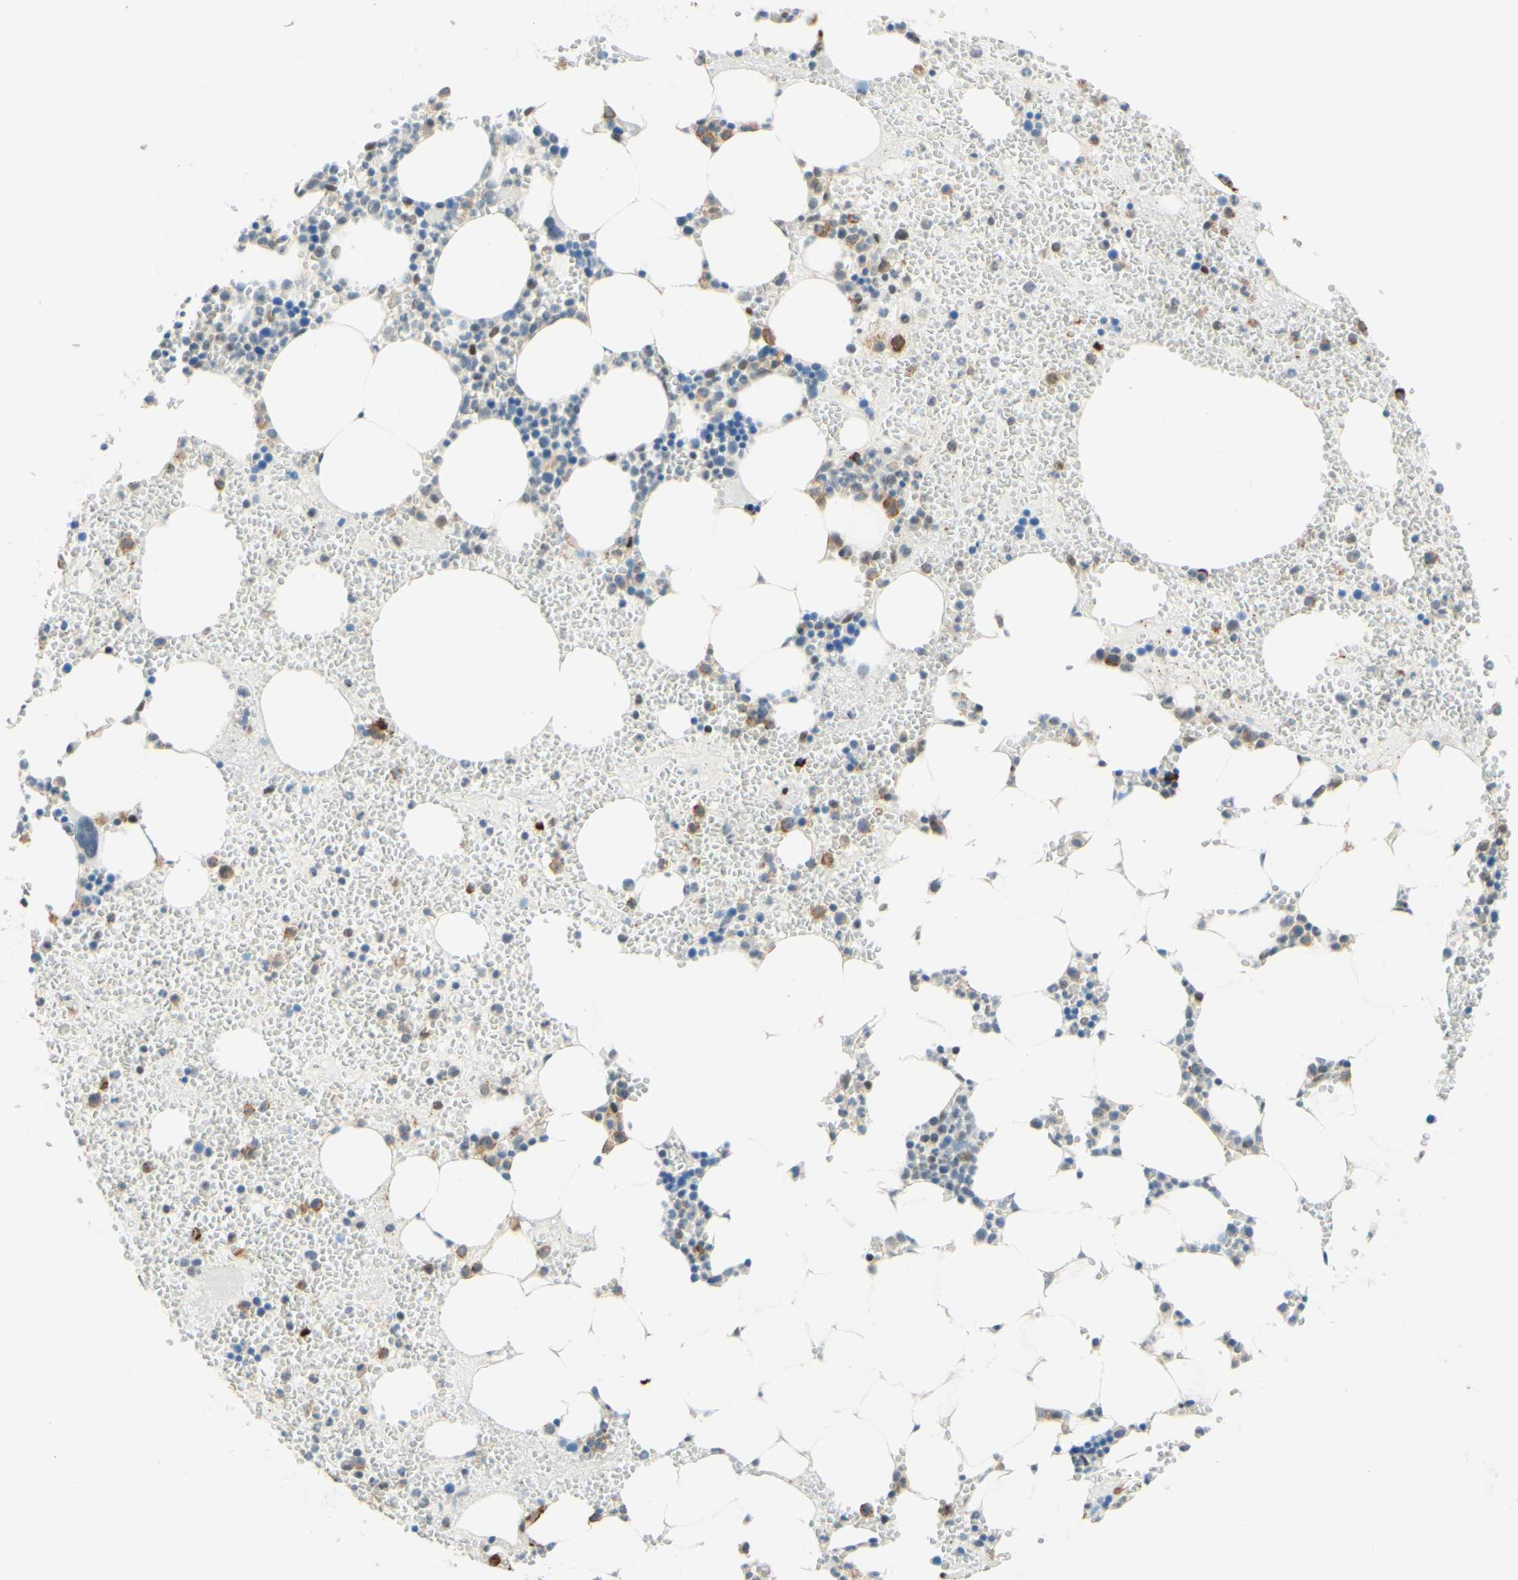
{"staining": {"intensity": "moderate", "quantity": "<25%", "location": "cytoplasmic/membranous"}, "tissue": "bone marrow", "cell_type": "Hematopoietic cells", "image_type": "normal", "snomed": [{"axis": "morphology", "description": "Normal tissue, NOS"}, {"axis": "morphology", "description": "Inflammation, NOS"}, {"axis": "topography", "description": "Bone marrow"}], "caption": "Hematopoietic cells display low levels of moderate cytoplasmic/membranous expression in about <25% of cells in normal human bone marrow.", "gene": "POLB", "patient": {"sex": "female", "age": 76}}